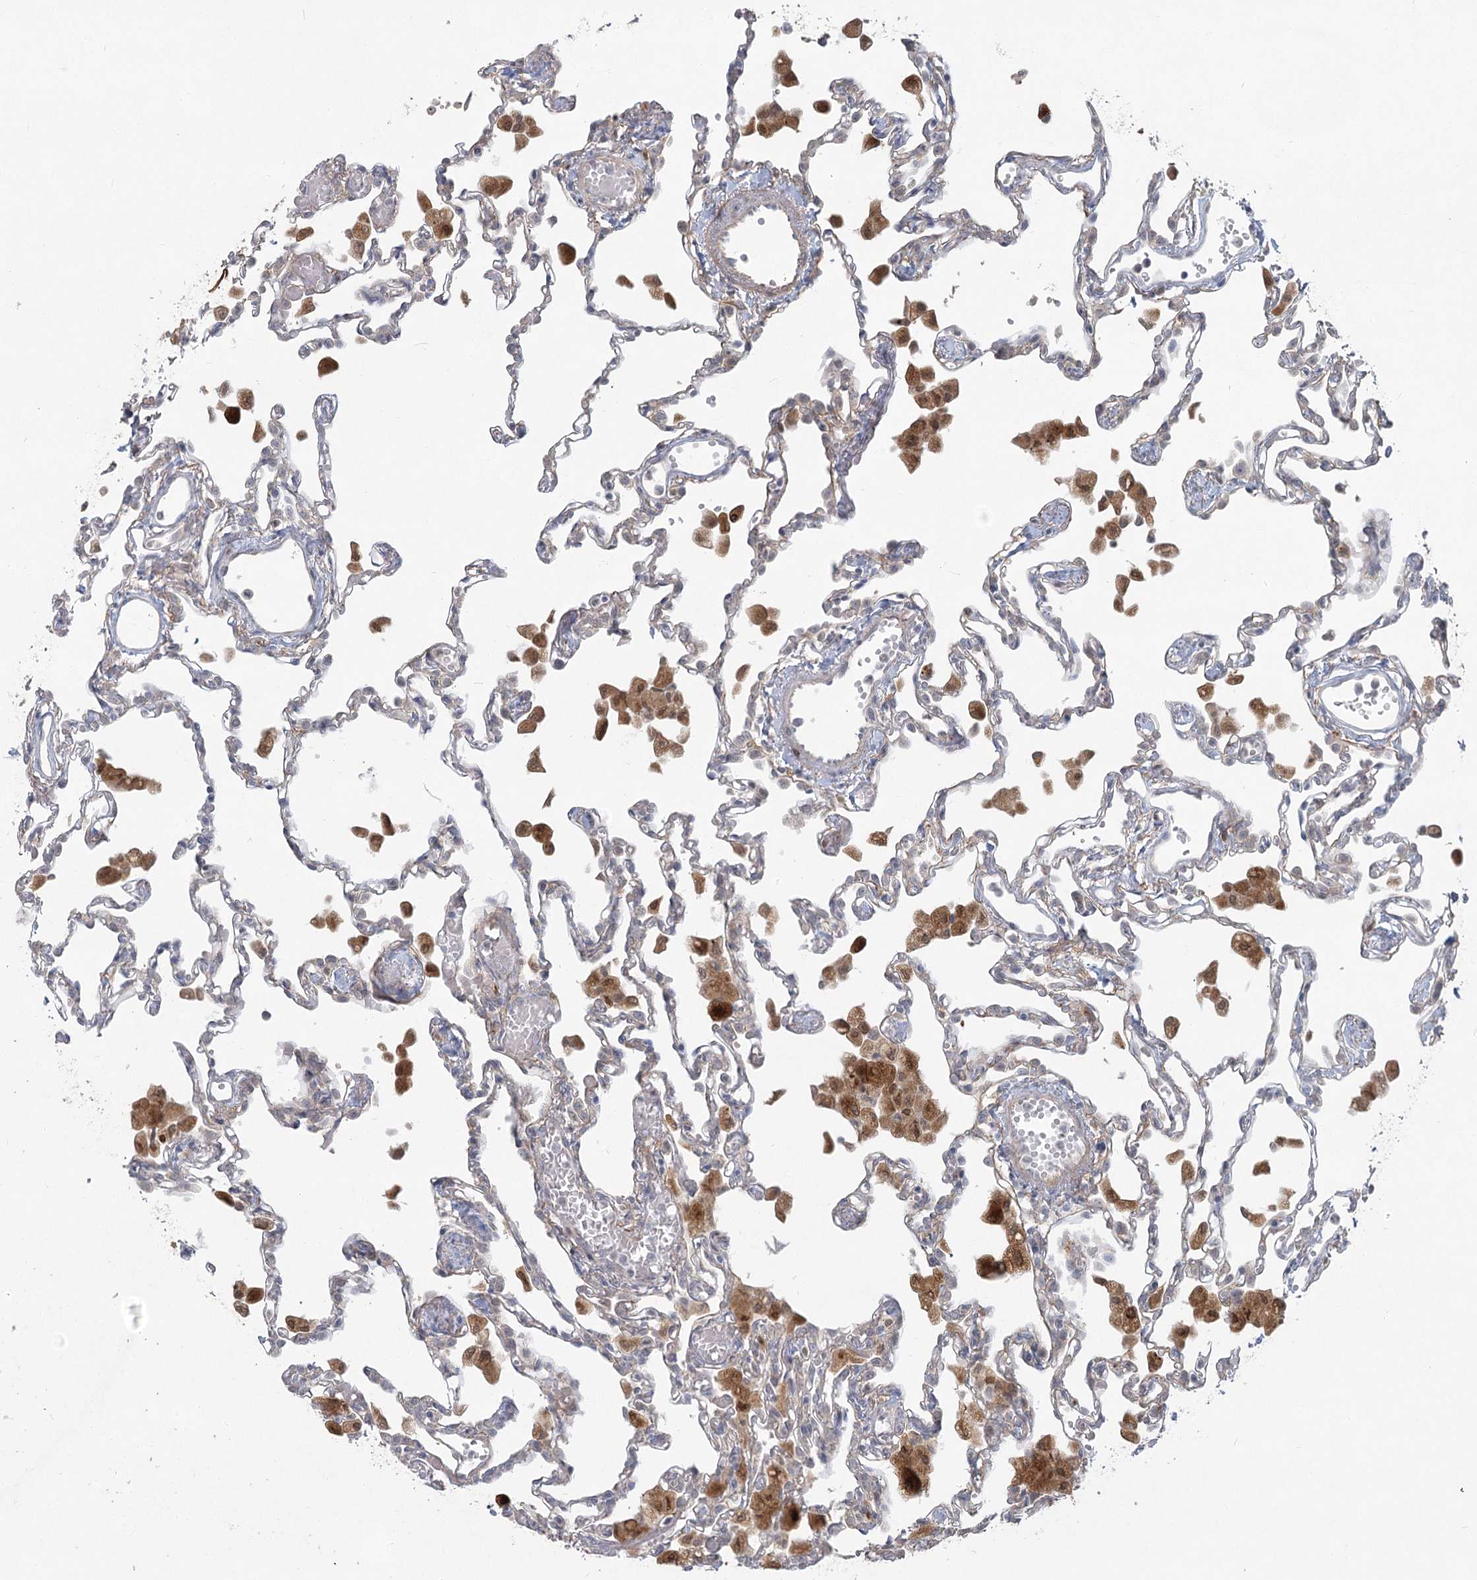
{"staining": {"intensity": "weak", "quantity": "<25%", "location": "cytoplasmic/membranous"}, "tissue": "lung", "cell_type": "Alveolar cells", "image_type": "normal", "snomed": [{"axis": "morphology", "description": "Normal tissue, NOS"}, {"axis": "topography", "description": "Bronchus"}, {"axis": "topography", "description": "Lung"}], "caption": "A photomicrograph of human lung is negative for staining in alveolar cells. (Brightfield microscopy of DAB immunohistochemistry at high magnification).", "gene": "LRP2BP", "patient": {"sex": "female", "age": 49}}